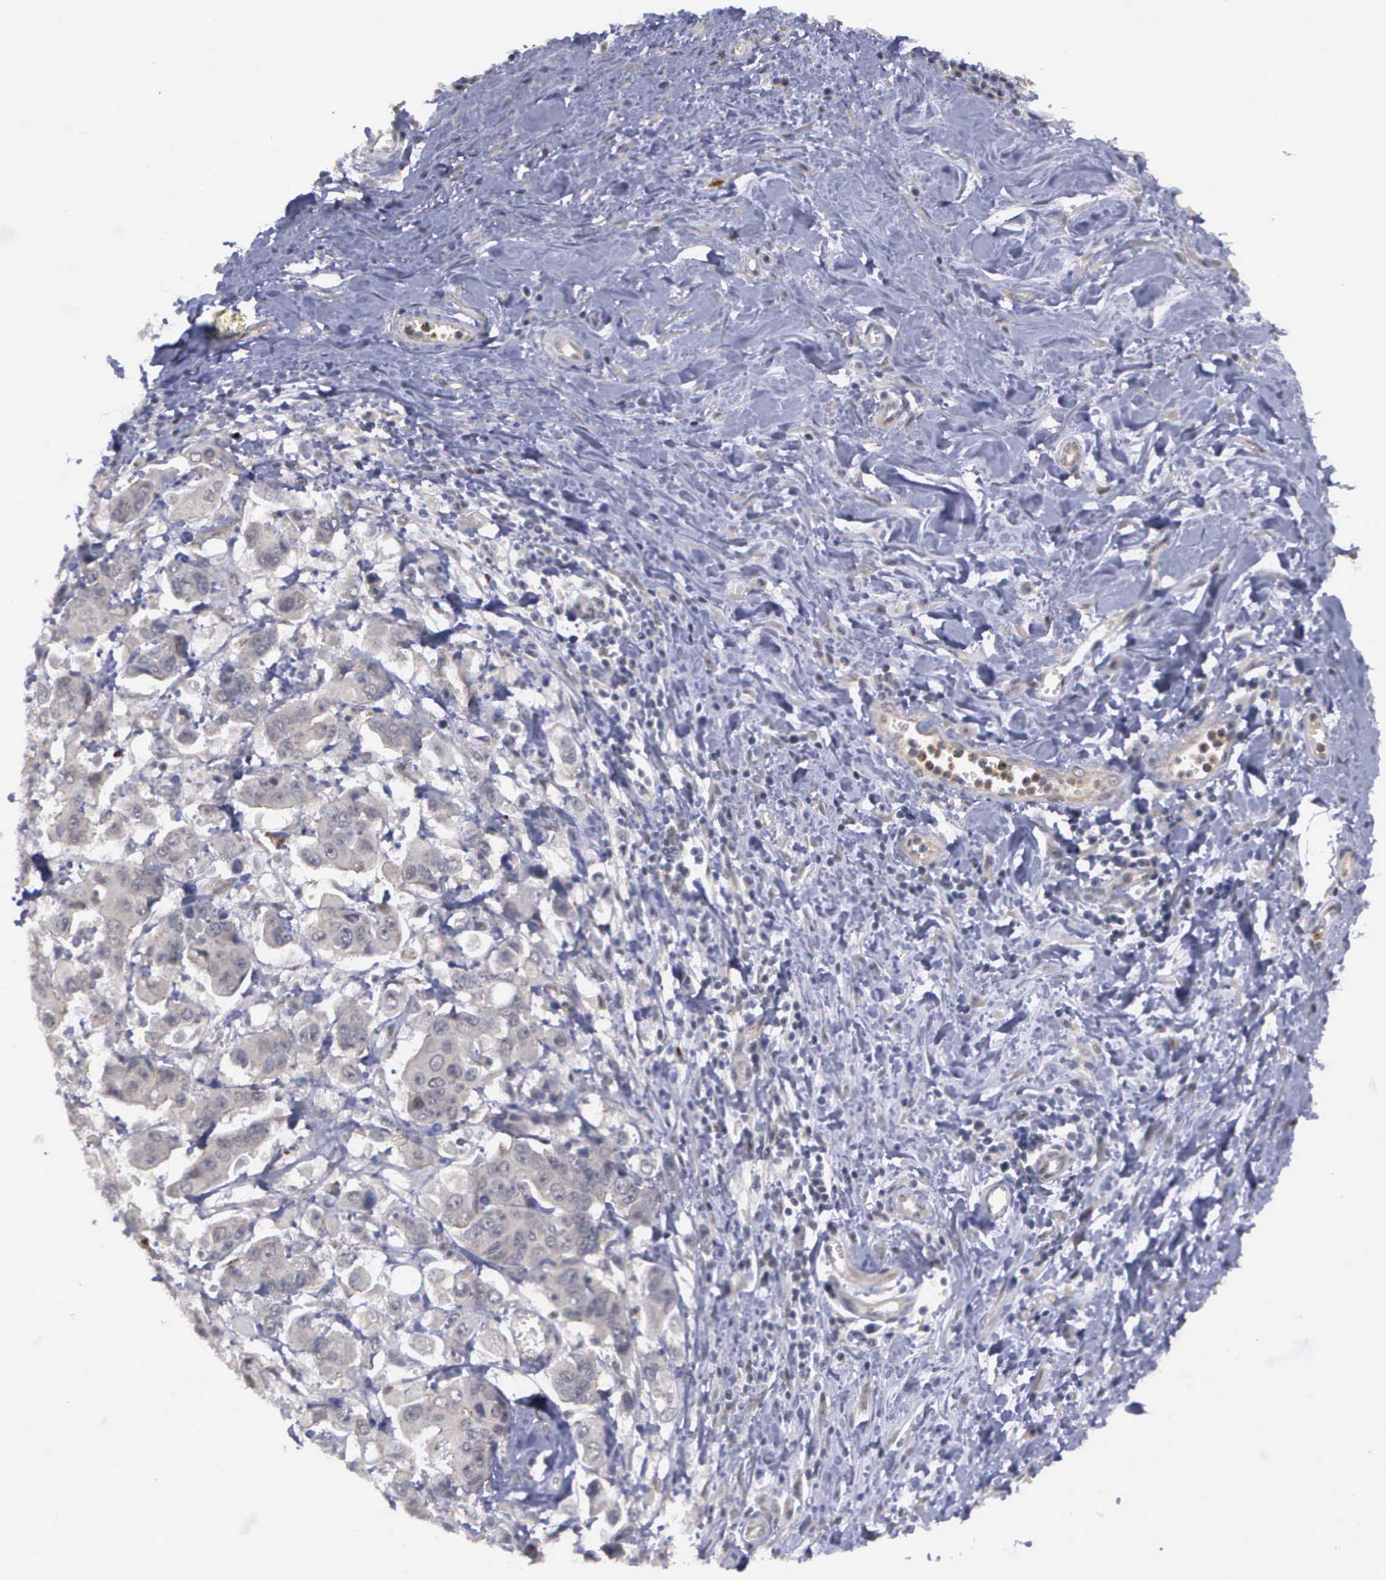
{"staining": {"intensity": "weak", "quantity": "25%-75%", "location": "cytoplasmic/membranous"}, "tissue": "stomach cancer", "cell_type": "Tumor cells", "image_type": "cancer", "snomed": [{"axis": "morphology", "description": "Adenocarcinoma, NOS"}, {"axis": "topography", "description": "Stomach, upper"}], "caption": "Immunohistochemistry micrograph of neoplastic tissue: human stomach cancer (adenocarcinoma) stained using IHC reveals low levels of weak protein expression localized specifically in the cytoplasmic/membranous of tumor cells, appearing as a cytoplasmic/membranous brown color.", "gene": "MAP3K9", "patient": {"sex": "male", "age": 80}}